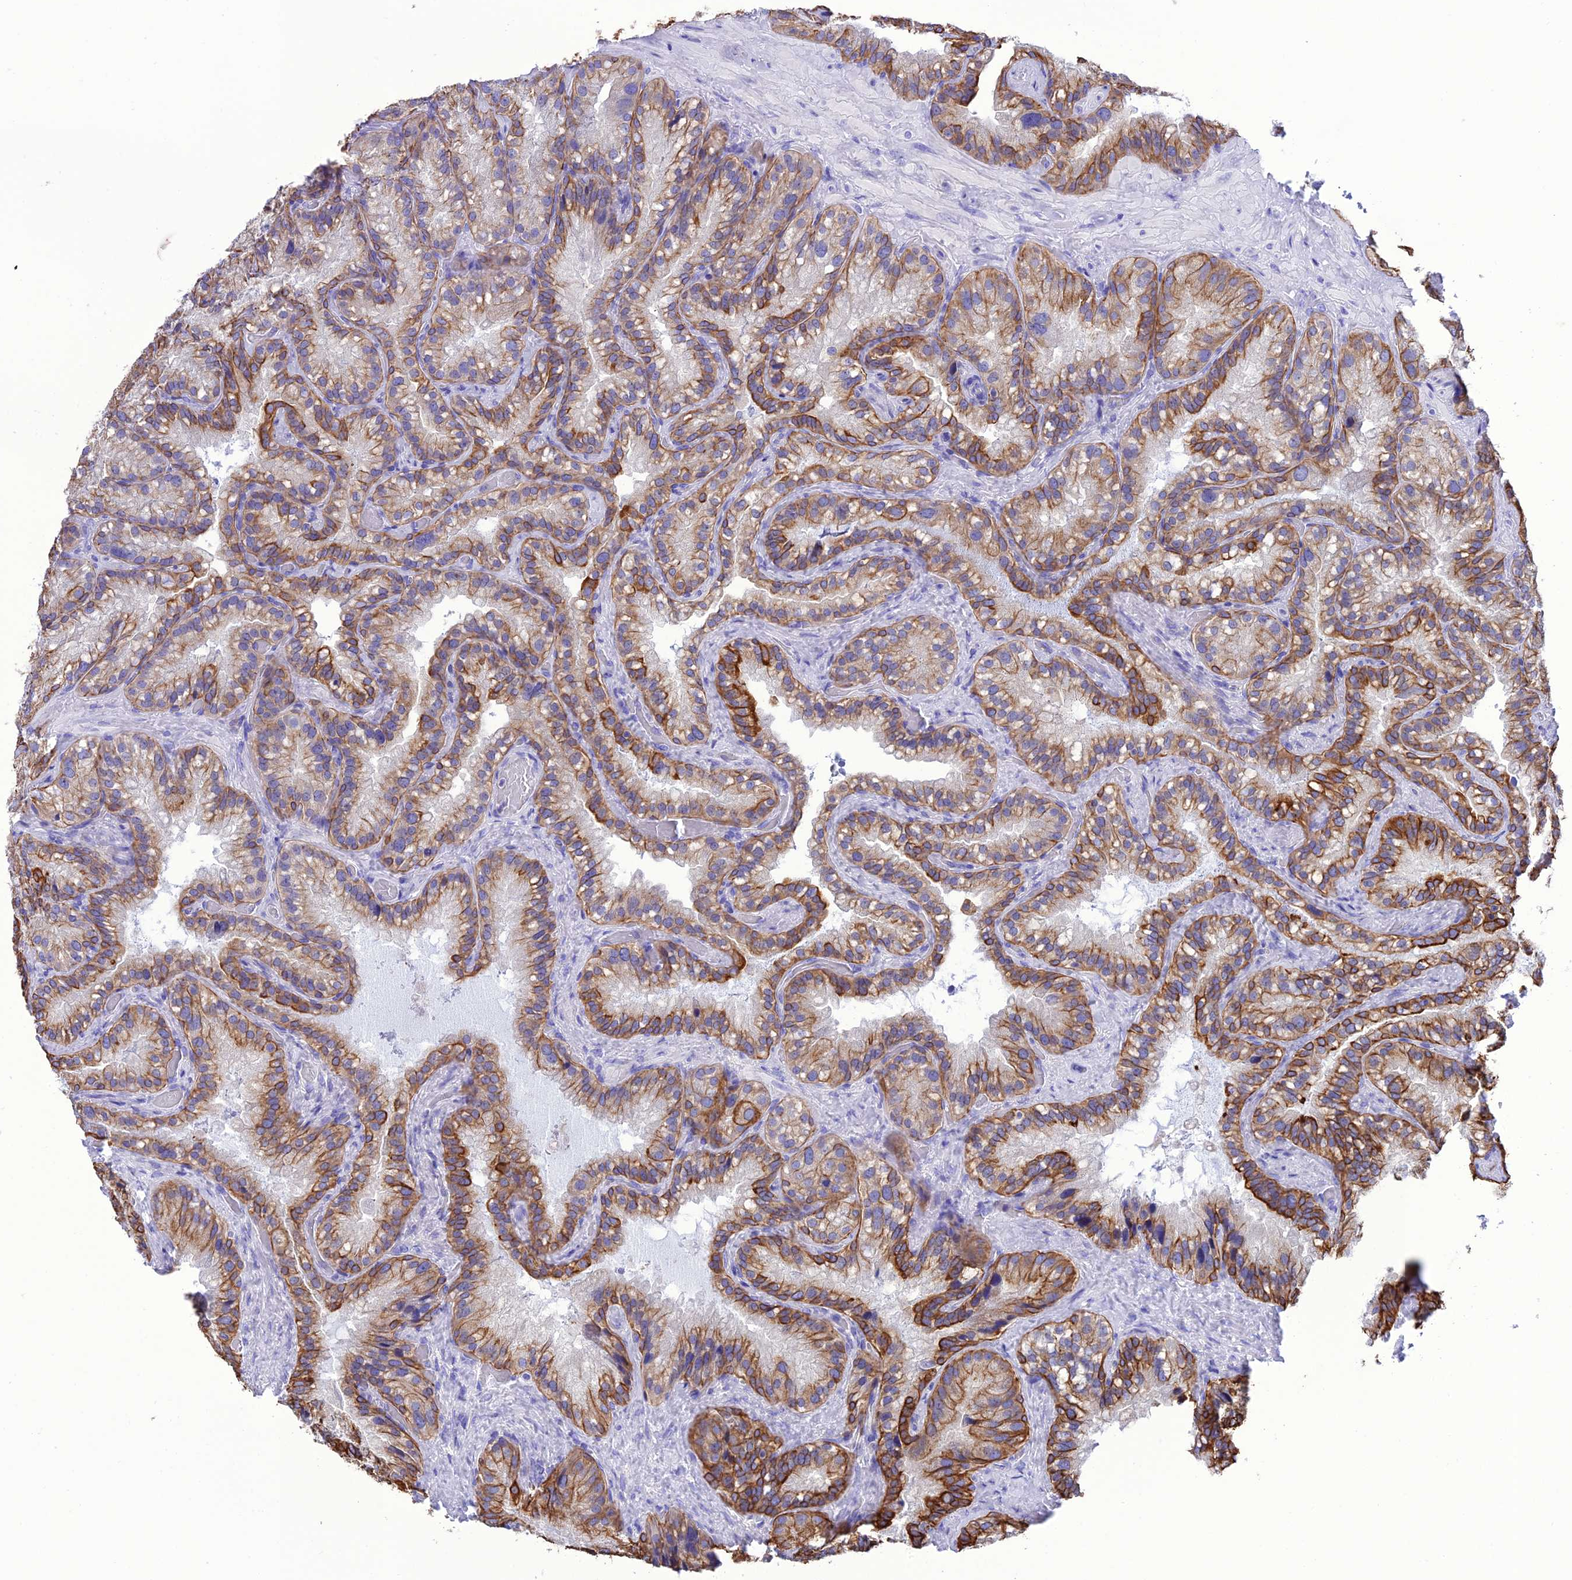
{"staining": {"intensity": "strong", "quantity": ">75%", "location": "cytoplasmic/membranous"}, "tissue": "seminal vesicle", "cell_type": "Glandular cells", "image_type": "normal", "snomed": [{"axis": "morphology", "description": "Normal tissue, NOS"}, {"axis": "topography", "description": "Prostate"}, {"axis": "topography", "description": "Seminal veicle"}], "caption": "Approximately >75% of glandular cells in benign seminal vesicle exhibit strong cytoplasmic/membranous protein expression as visualized by brown immunohistochemical staining.", "gene": "VPS52", "patient": {"sex": "male", "age": 68}}